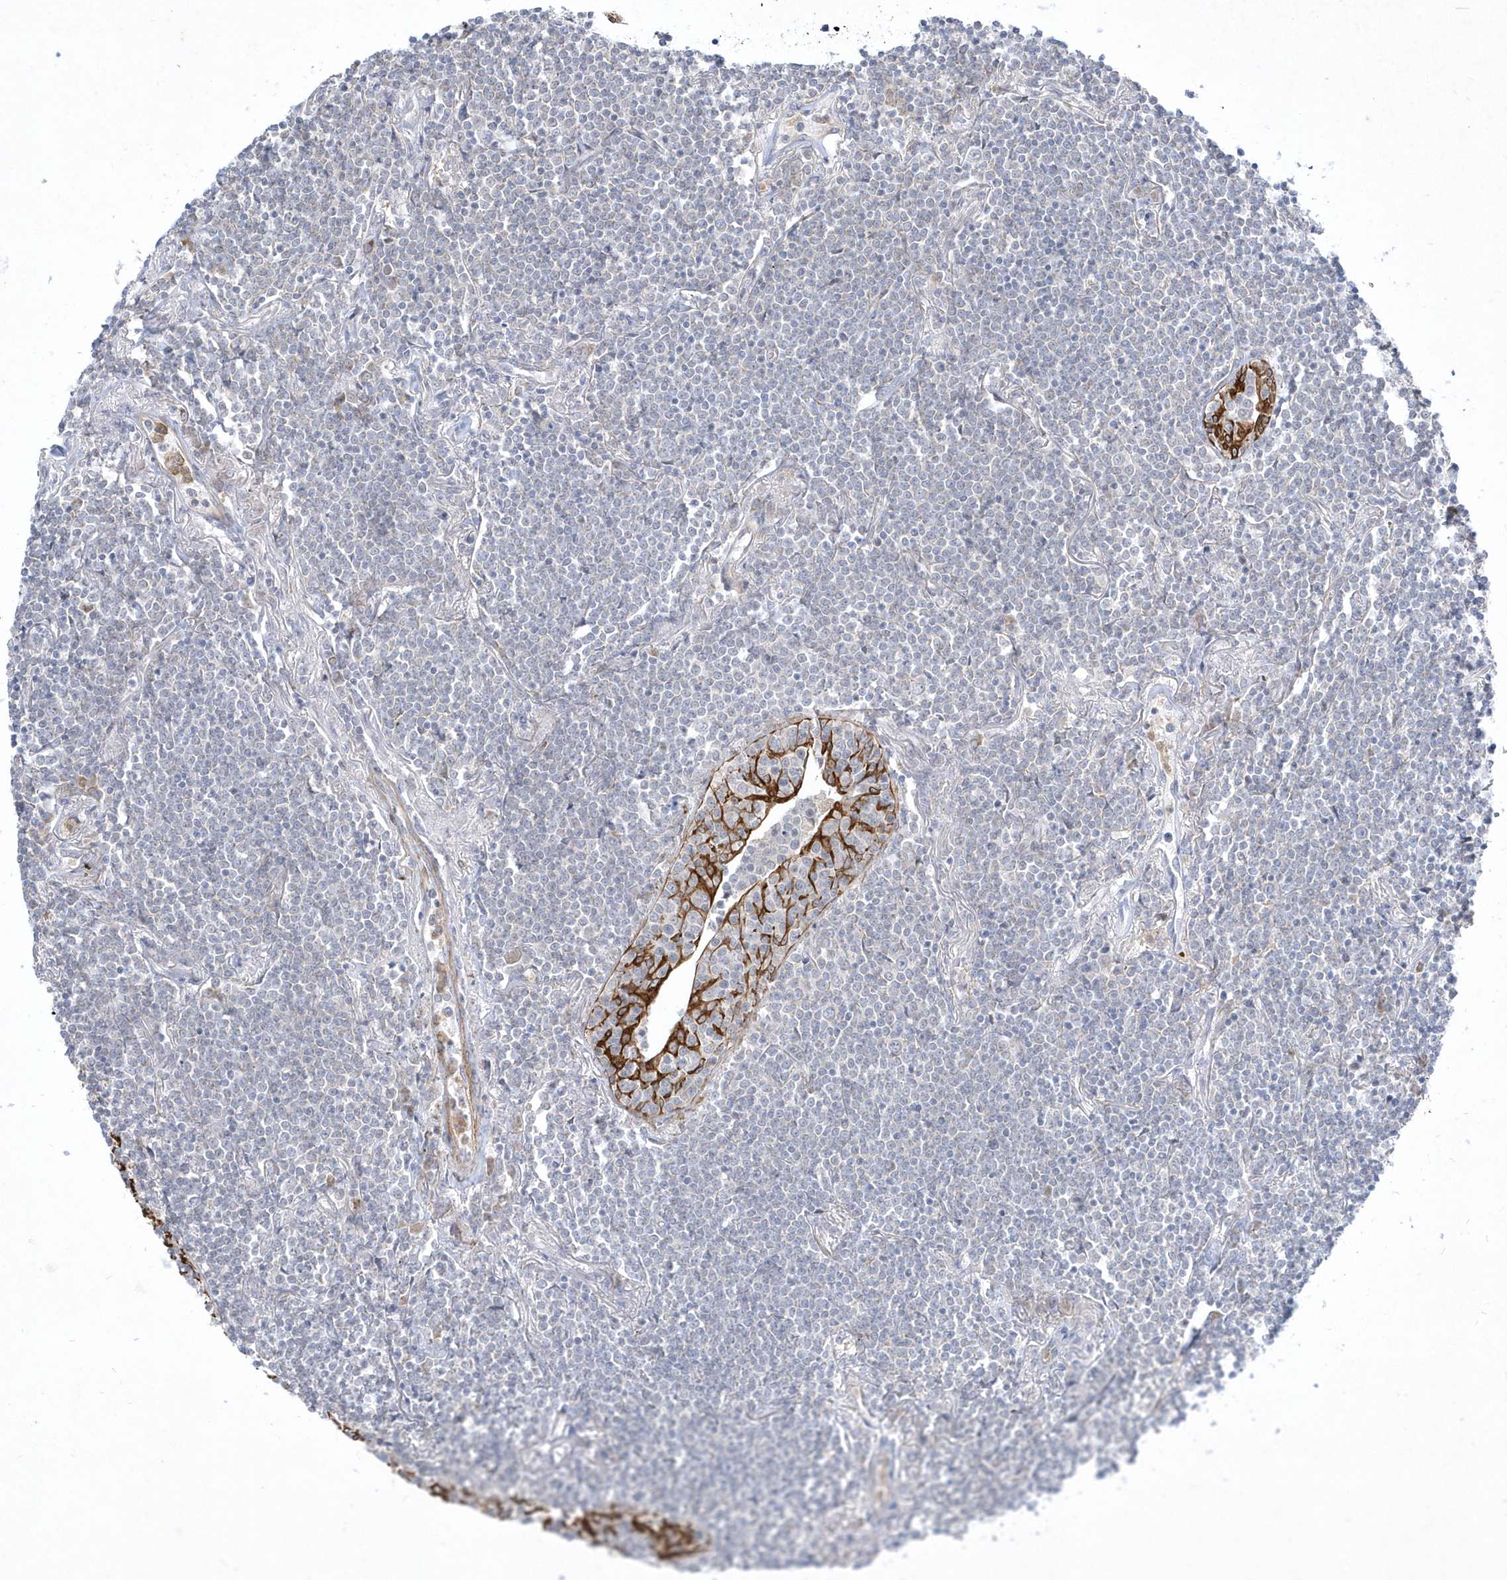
{"staining": {"intensity": "negative", "quantity": "none", "location": "none"}, "tissue": "lymphoma", "cell_type": "Tumor cells", "image_type": "cancer", "snomed": [{"axis": "morphology", "description": "Malignant lymphoma, non-Hodgkin's type, Low grade"}, {"axis": "topography", "description": "Lung"}], "caption": "Human malignant lymphoma, non-Hodgkin's type (low-grade) stained for a protein using immunohistochemistry exhibits no positivity in tumor cells.", "gene": "LARS1", "patient": {"sex": "female", "age": 71}}